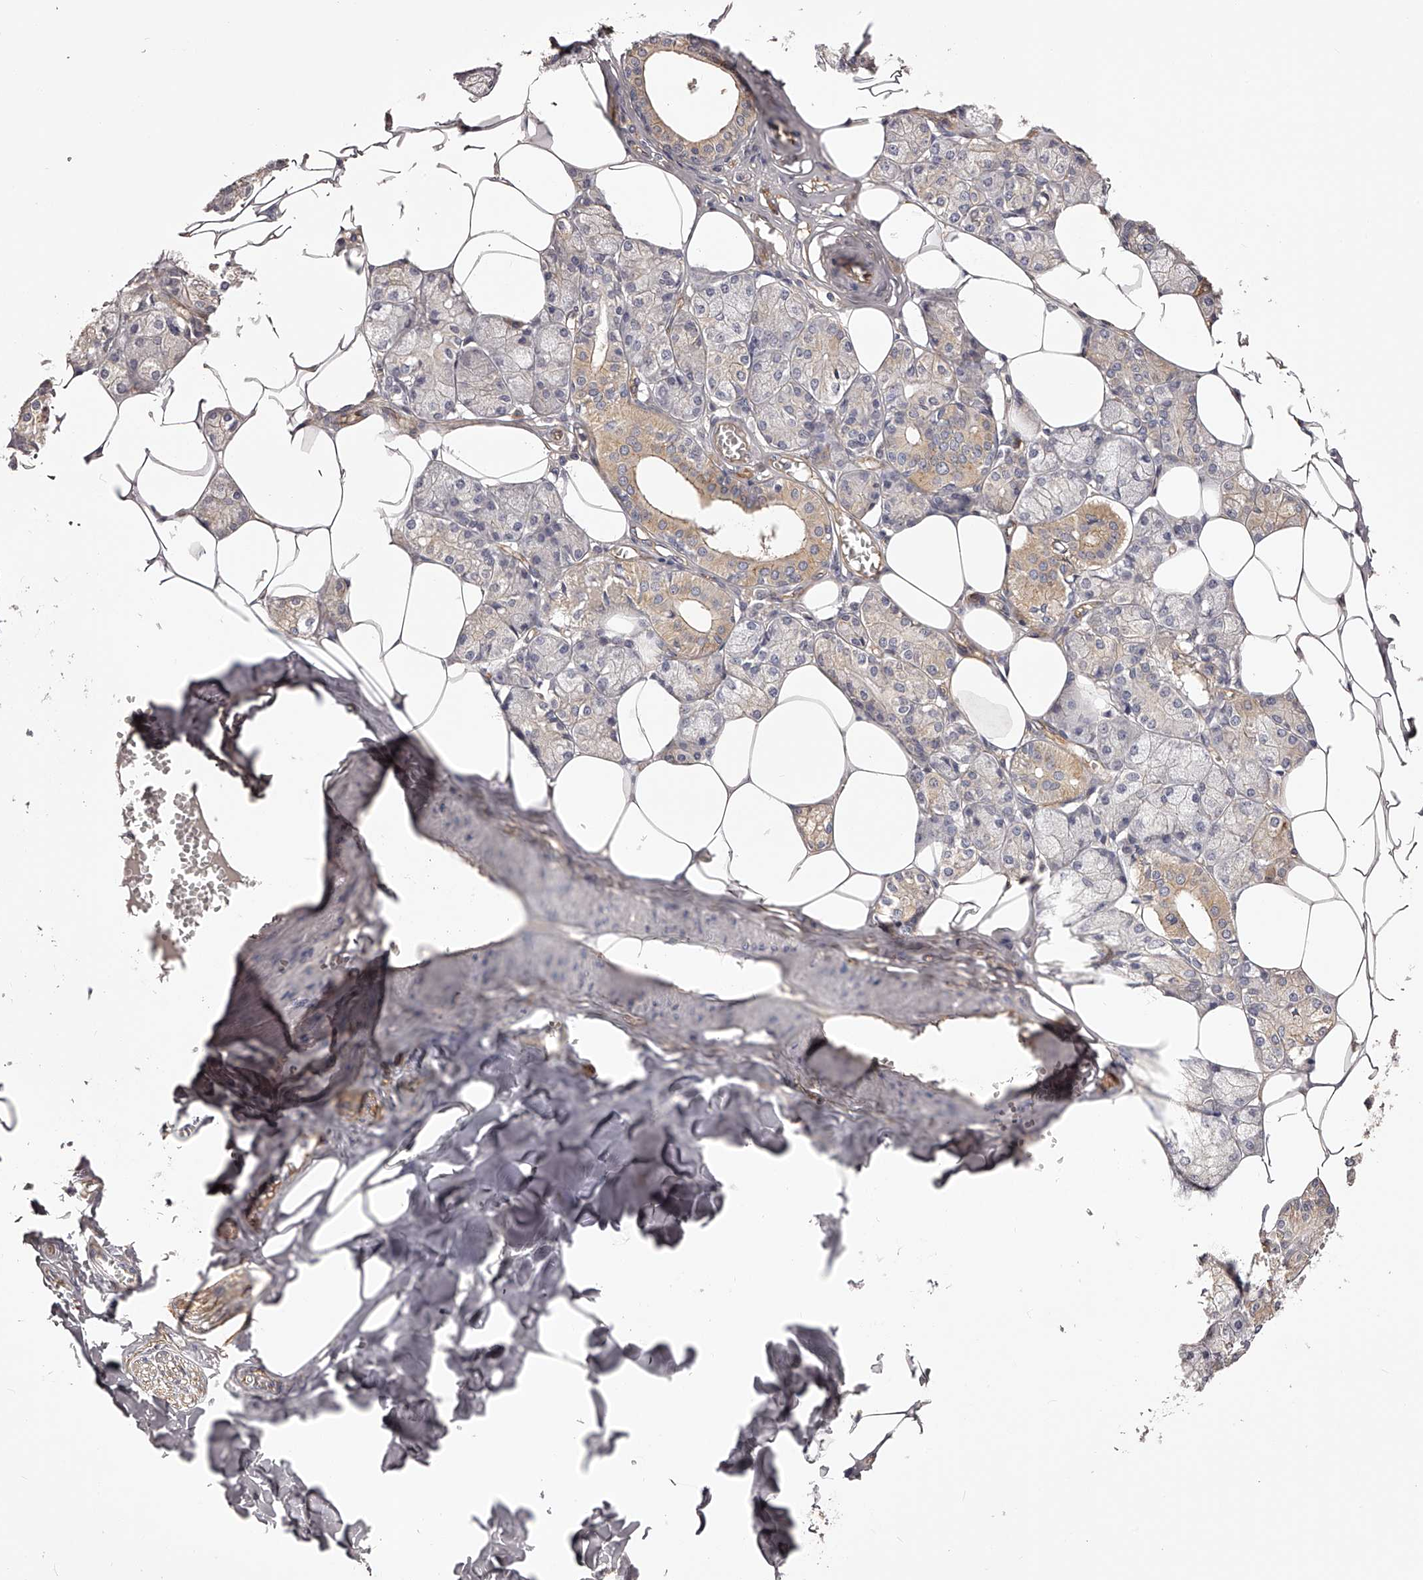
{"staining": {"intensity": "weak", "quantity": "25%-75%", "location": "cytoplasmic/membranous"}, "tissue": "salivary gland", "cell_type": "Glandular cells", "image_type": "normal", "snomed": [{"axis": "morphology", "description": "Normal tissue, NOS"}, {"axis": "topography", "description": "Salivary gland"}], "caption": "DAB (3,3'-diaminobenzidine) immunohistochemical staining of benign human salivary gland displays weak cytoplasmic/membranous protein expression in approximately 25%-75% of glandular cells.", "gene": "LTV1", "patient": {"sex": "male", "age": 62}}